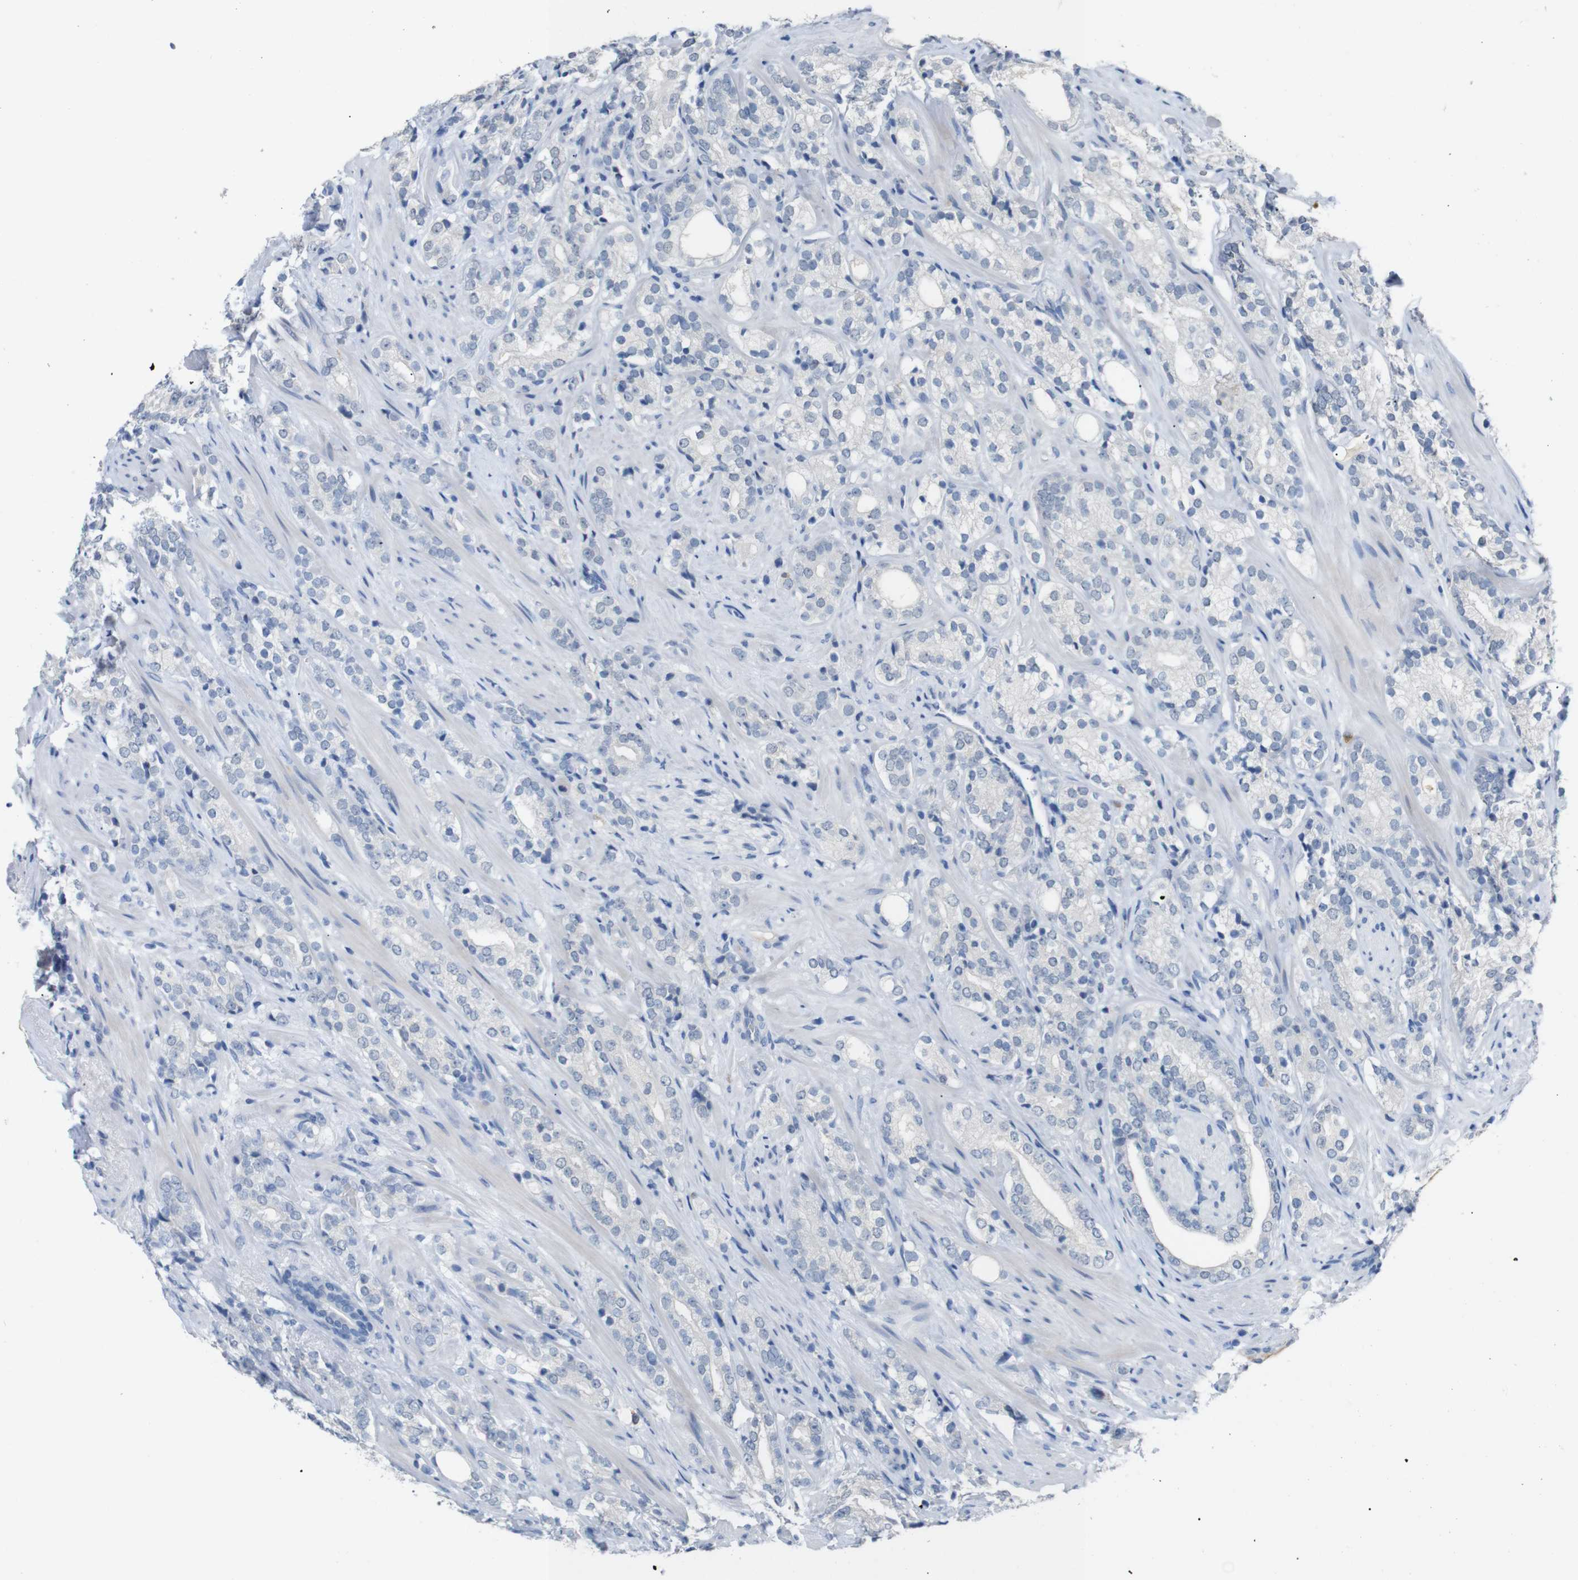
{"staining": {"intensity": "negative", "quantity": "none", "location": "none"}, "tissue": "prostate cancer", "cell_type": "Tumor cells", "image_type": "cancer", "snomed": [{"axis": "morphology", "description": "Adenocarcinoma, High grade"}, {"axis": "topography", "description": "Prostate"}], "caption": "This is an immunohistochemistry (IHC) micrograph of adenocarcinoma (high-grade) (prostate). There is no positivity in tumor cells.", "gene": "CHRM5", "patient": {"sex": "male", "age": 71}}